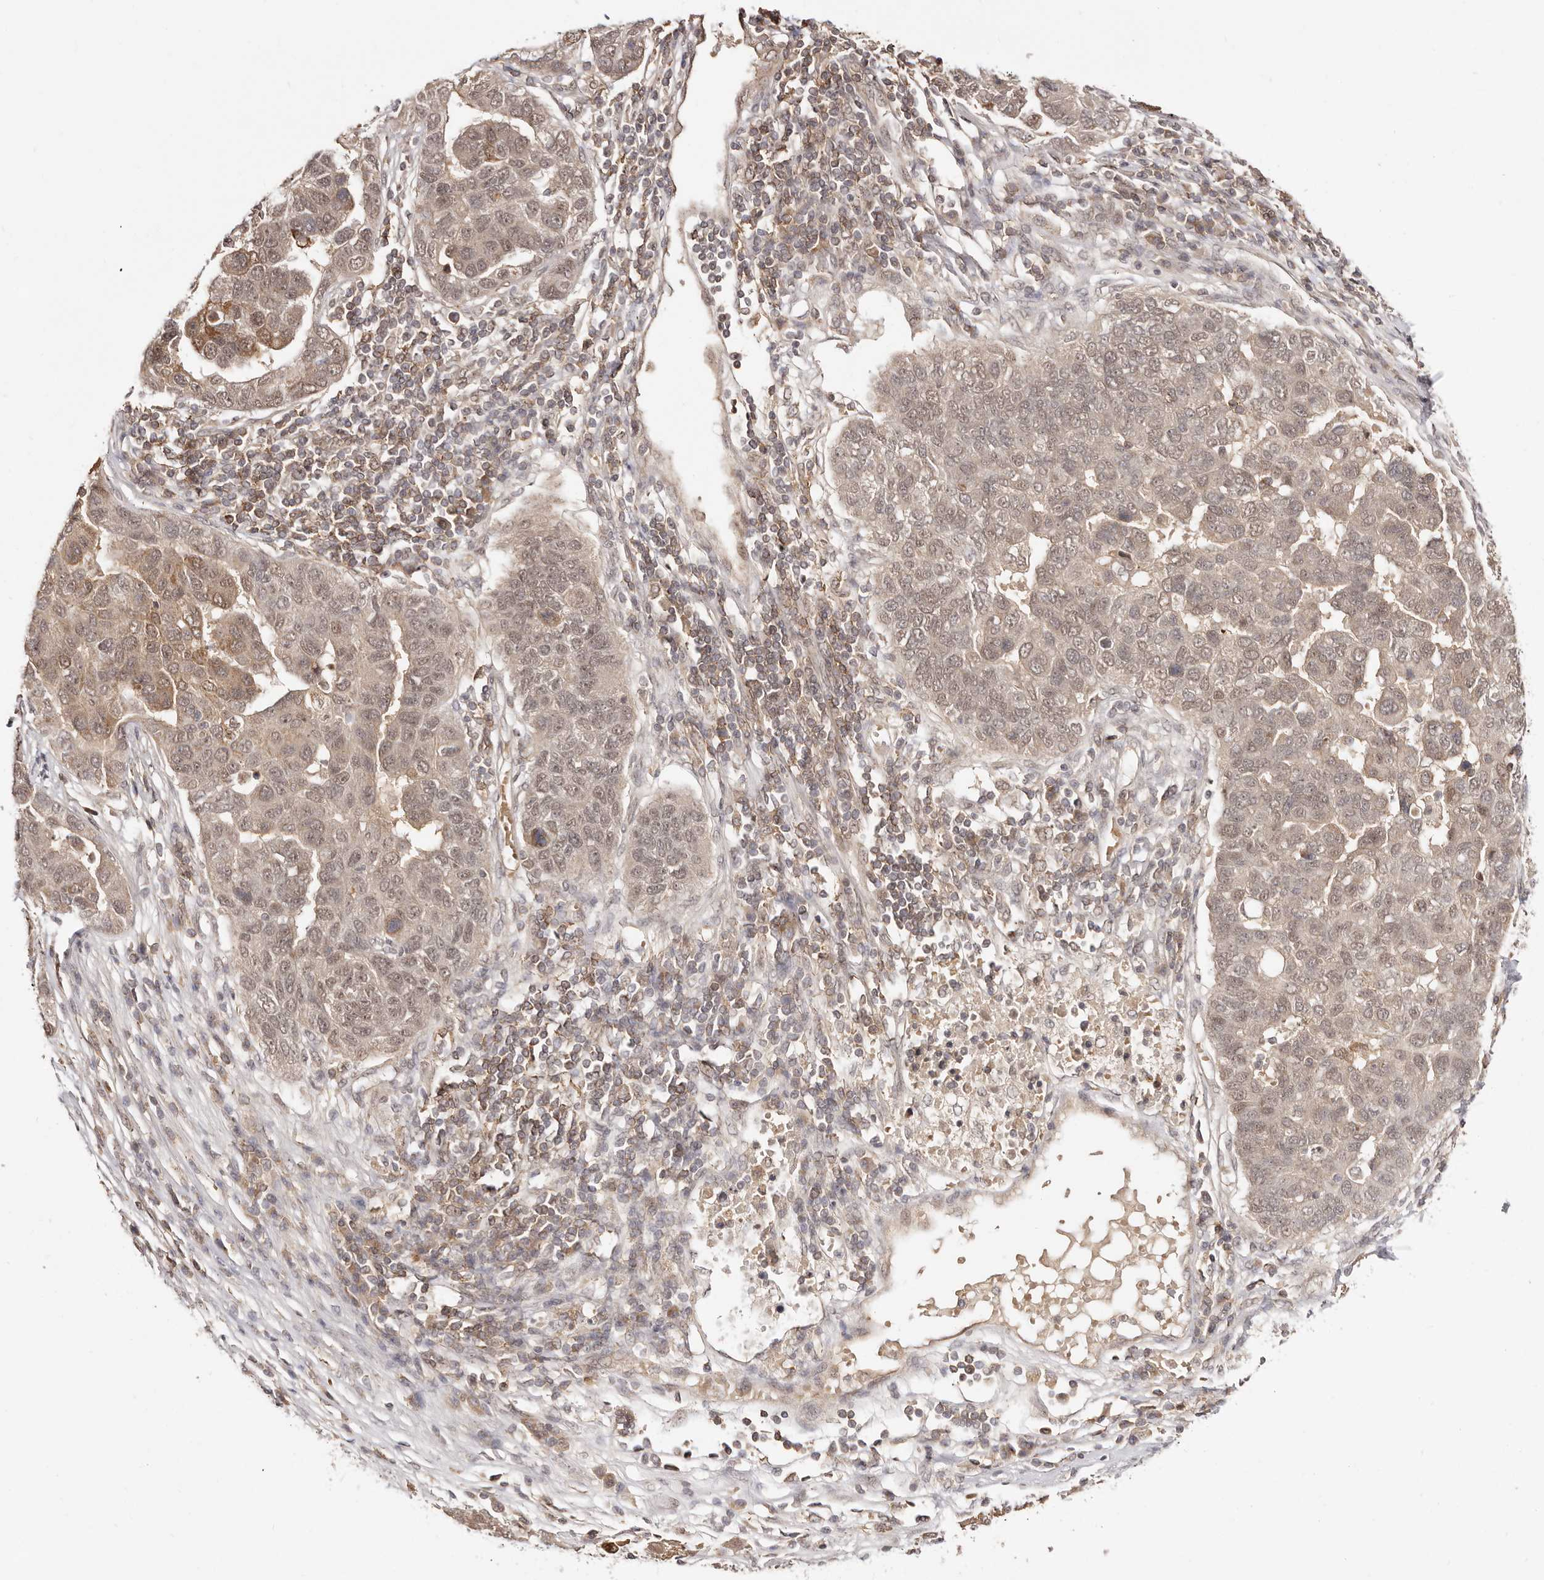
{"staining": {"intensity": "weak", "quantity": ">75%", "location": "cytoplasmic/membranous,nuclear"}, "tissue": "pancreatic cancer", "cell_type": "Tumor cells", "image_type": "cancer", "snomed": [{"axis": "morphology", "description": "Adenocarcinoma, NOS"}, {"axis": "topography", "description": "Pancreas"}], "caption": "A micrograph of human pancreatic cancer (adenocarcinoma) stained for a protein reveals weak cytoplasmic/membranous and nuclear brown staining in tumor cells. Using DAB (3,3'-diaminobenzidine) (brown) and hematoxylin (blue) stains, captured at high magnification using brightfield microscopy.", "gene": "MED8", "patient": {"sex": "female", "age": 61}}